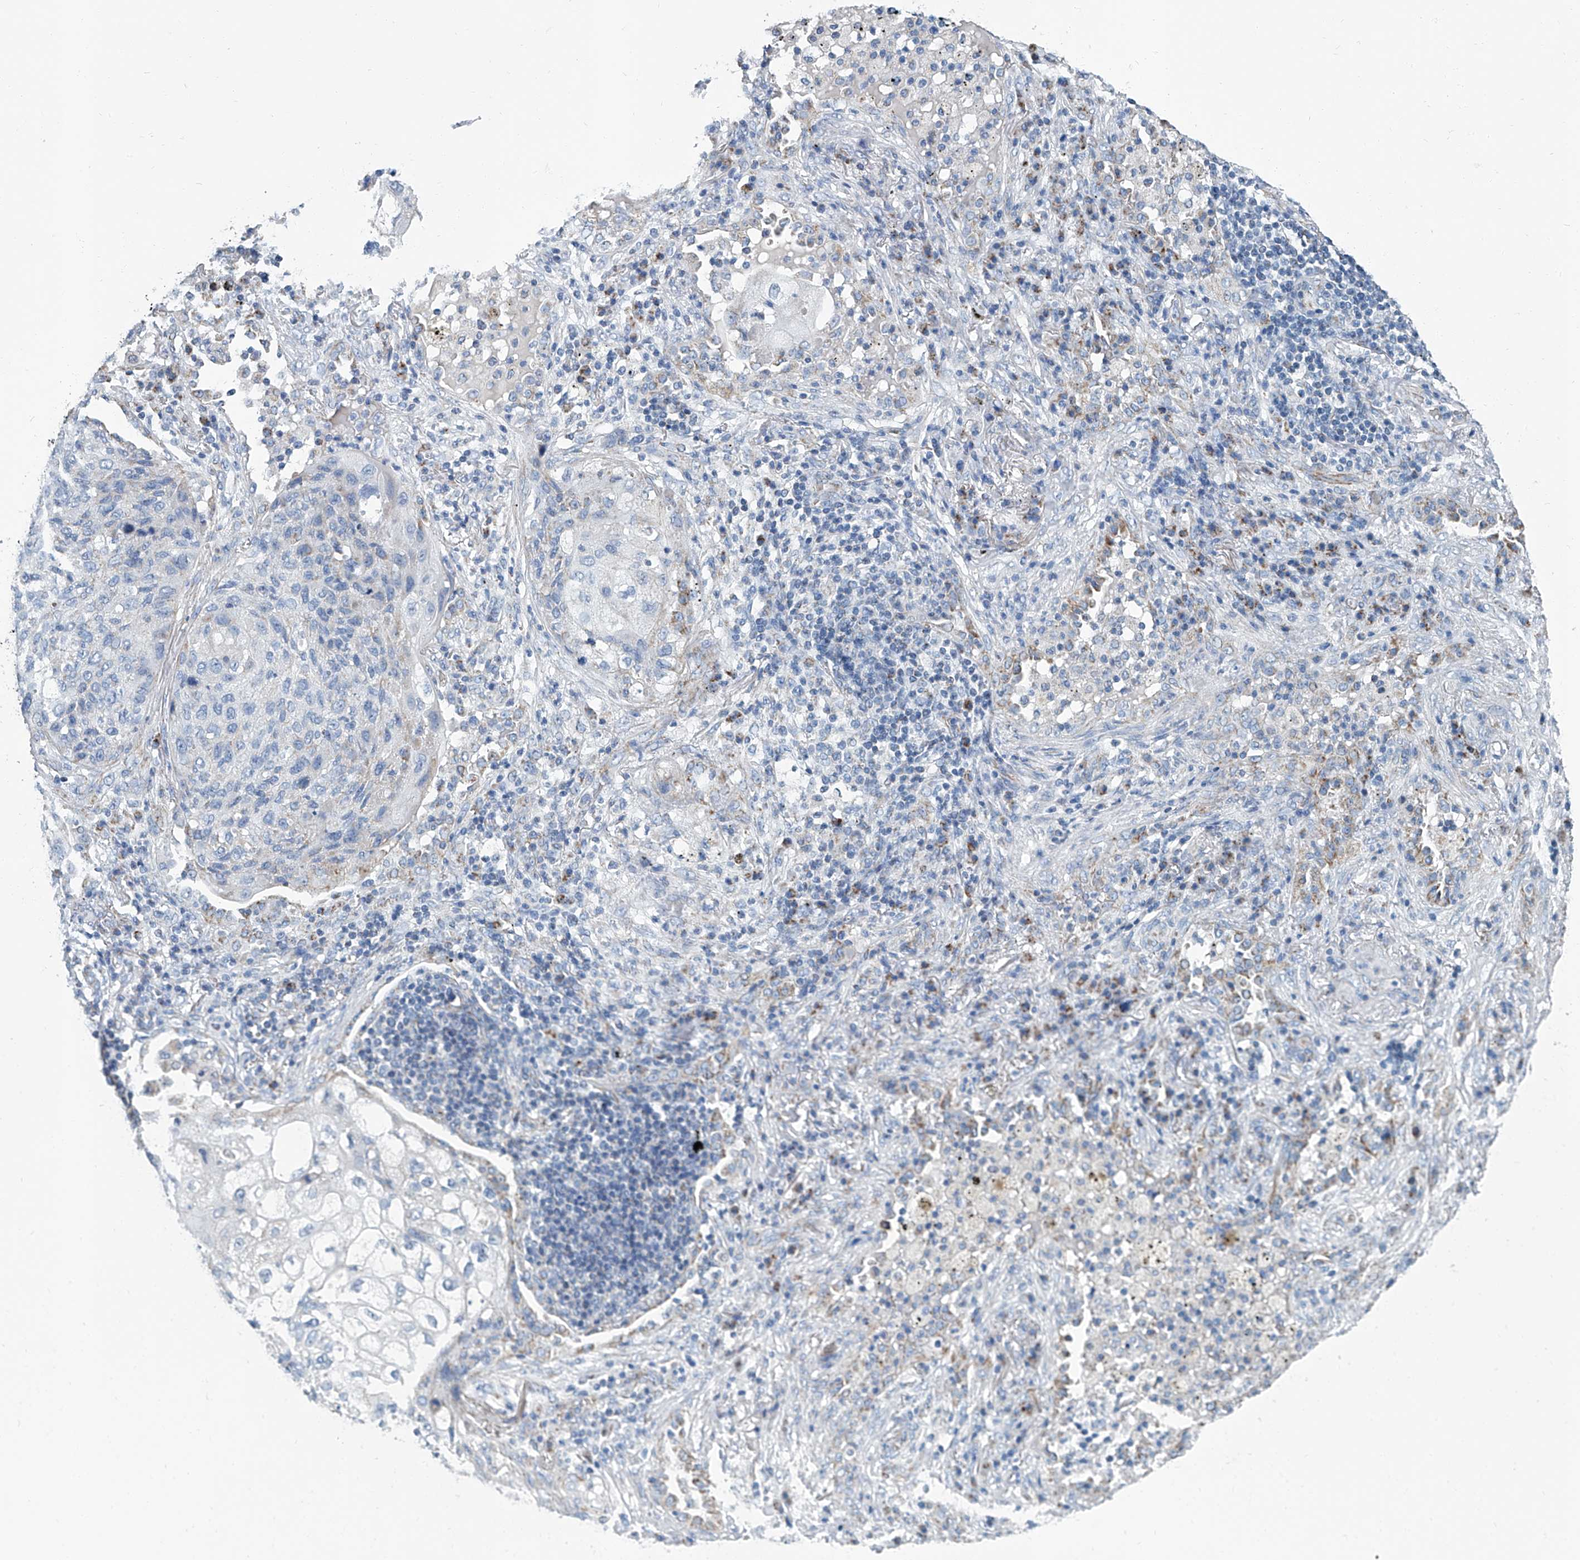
{"staining": {"intensity": "negative", "quantity": "none", "location": "none"}, "tissue": "lung cancer", "cell_type": "Tumor cells", "image_type": "cancer", "snomed": [{"axis": "morphology", "description": "Squamous cell carcinoma, NOS"}, {"axis": "topography", "description": "Lung"}], "caption": "Photomicrograph shows no protein positivity in tumor cells of squamous cell carcinoma (lung) tissue. The staining was performed using DAB to visualize the protein expression in brown, while the nuclei were stained in blue with hematoxylin (Magnification: 20x).", "gene": "MT-ND1", "patient": {"sex": "female", "age": 63}}